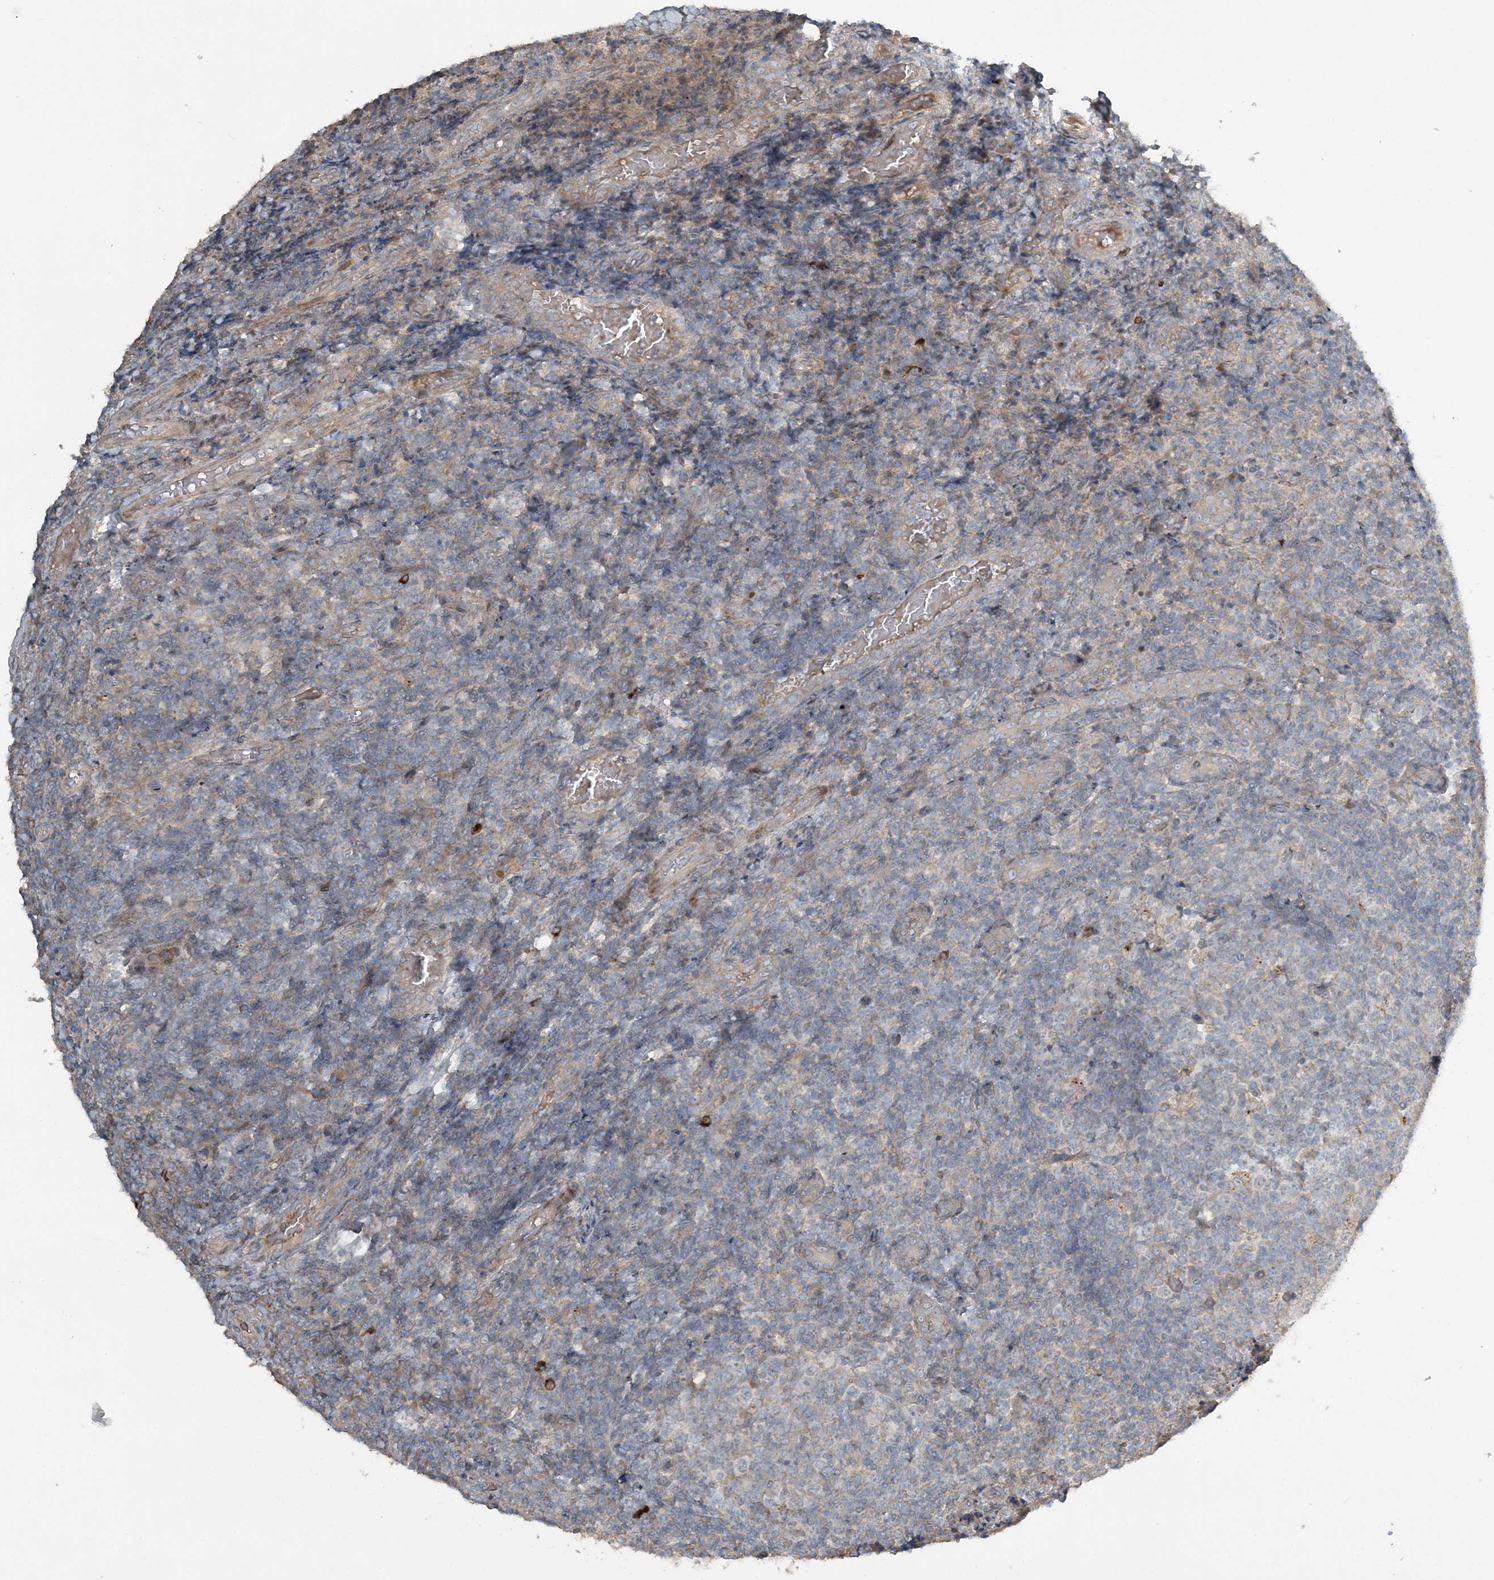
{"staining": {"intensity": "negative", "quantity": "none", "location": "none"}, "tissue": "tonsil", "cell_type": "Germinal center cells", "image_type": "normal", "snomed": [{"axis": "morphology", "description": "Normal tissue, NOS"}, {"axis": "topography", "description": "Tonsil"}], "caption": "Immunohistochemistry (IHC) photomicrograph of normal human tonsil stained for a protein (brown), which reveals no staining in germinal center cells. Brightfield microscopy of immunohistochemistry stained with DAB (3,3'-diaminobenzidine) (brown) and hematoxylin (blue), captured at high magnification.", "gene": "SLC4A10", "patient": {"sex": "female", "age": 19}}